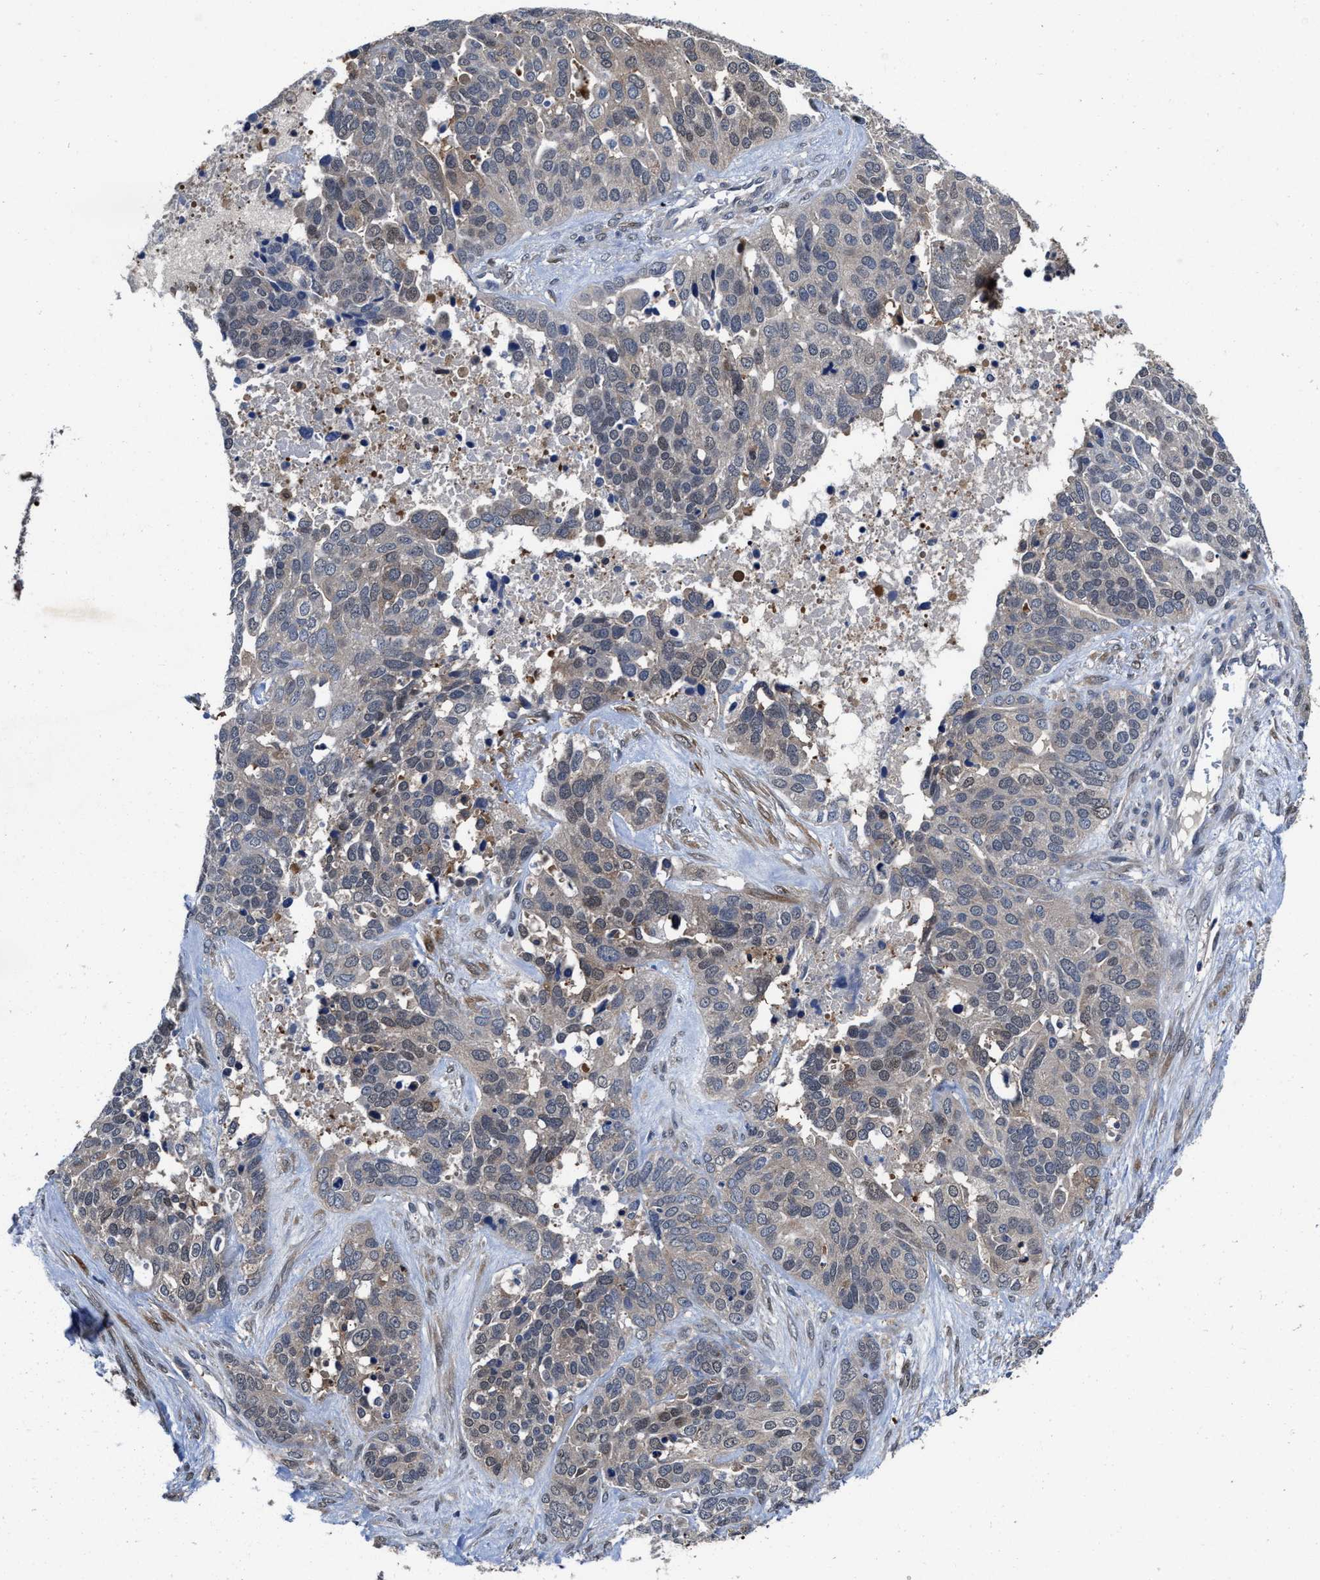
{"staining": {"intensity": "weak", "quantity": "25%-75%", "location": "nuclear"}, "tissue": "ovarian cancer", "cell_type": "Tumor cells", "image_type": "cancer", "snomed": [{"axis": "morphology", "description": "Cystadenocarcinoma, serous, NOS"}, {"axis": "topography", "description": "Ovary"}], "caption": "Immunohistochemistry histopathology image of neoplastic tissue: human serous cystadenocarcinoma (ovarian) stained using immunohistochemistry exhibits low levels of weak protein expression localized specifically in the nuclear of tumor cells, appearing as a nuclear brown color.", "gene": "KIF12", "patient": {"sex": "female", "age": 44}}